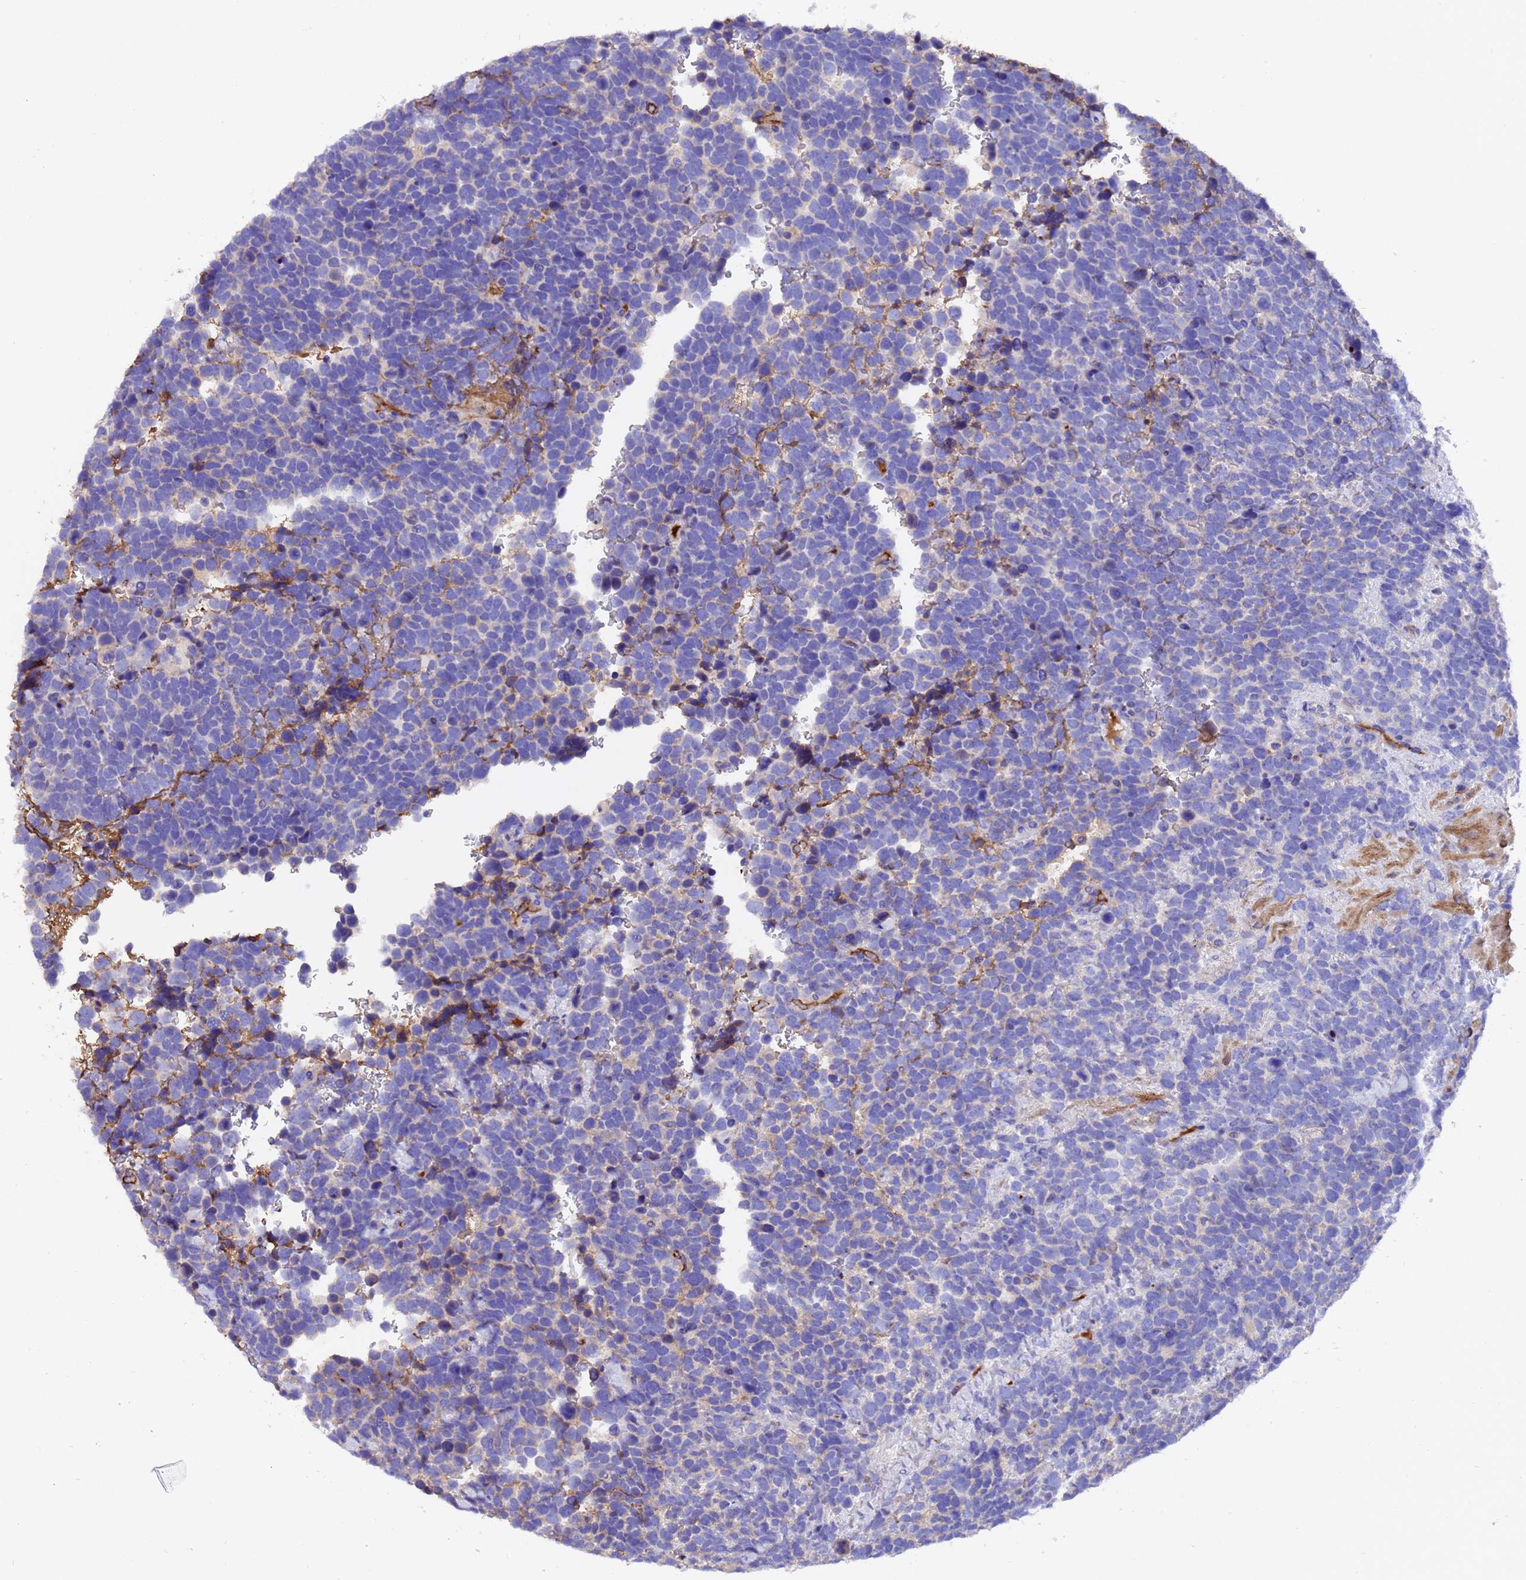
{"staining": {"intensity": "negative", "quantity": "none", "location": "none"}, "tissue": "urothelial cancer", "cell_type": "Tumor cells", "image_type": "cancer", "snomed": [{"axis": "morphology", "description": "Urothelial carcinoma, High grade"}, {"axis": "topography", "description": "Urinary bladder"}], "caption": "An image of urothelial cancer stained for a protein exhibits no brown staining in tumor cells.", "gene": "ELP6", "patient": {"sex": "female", "age": 82}}